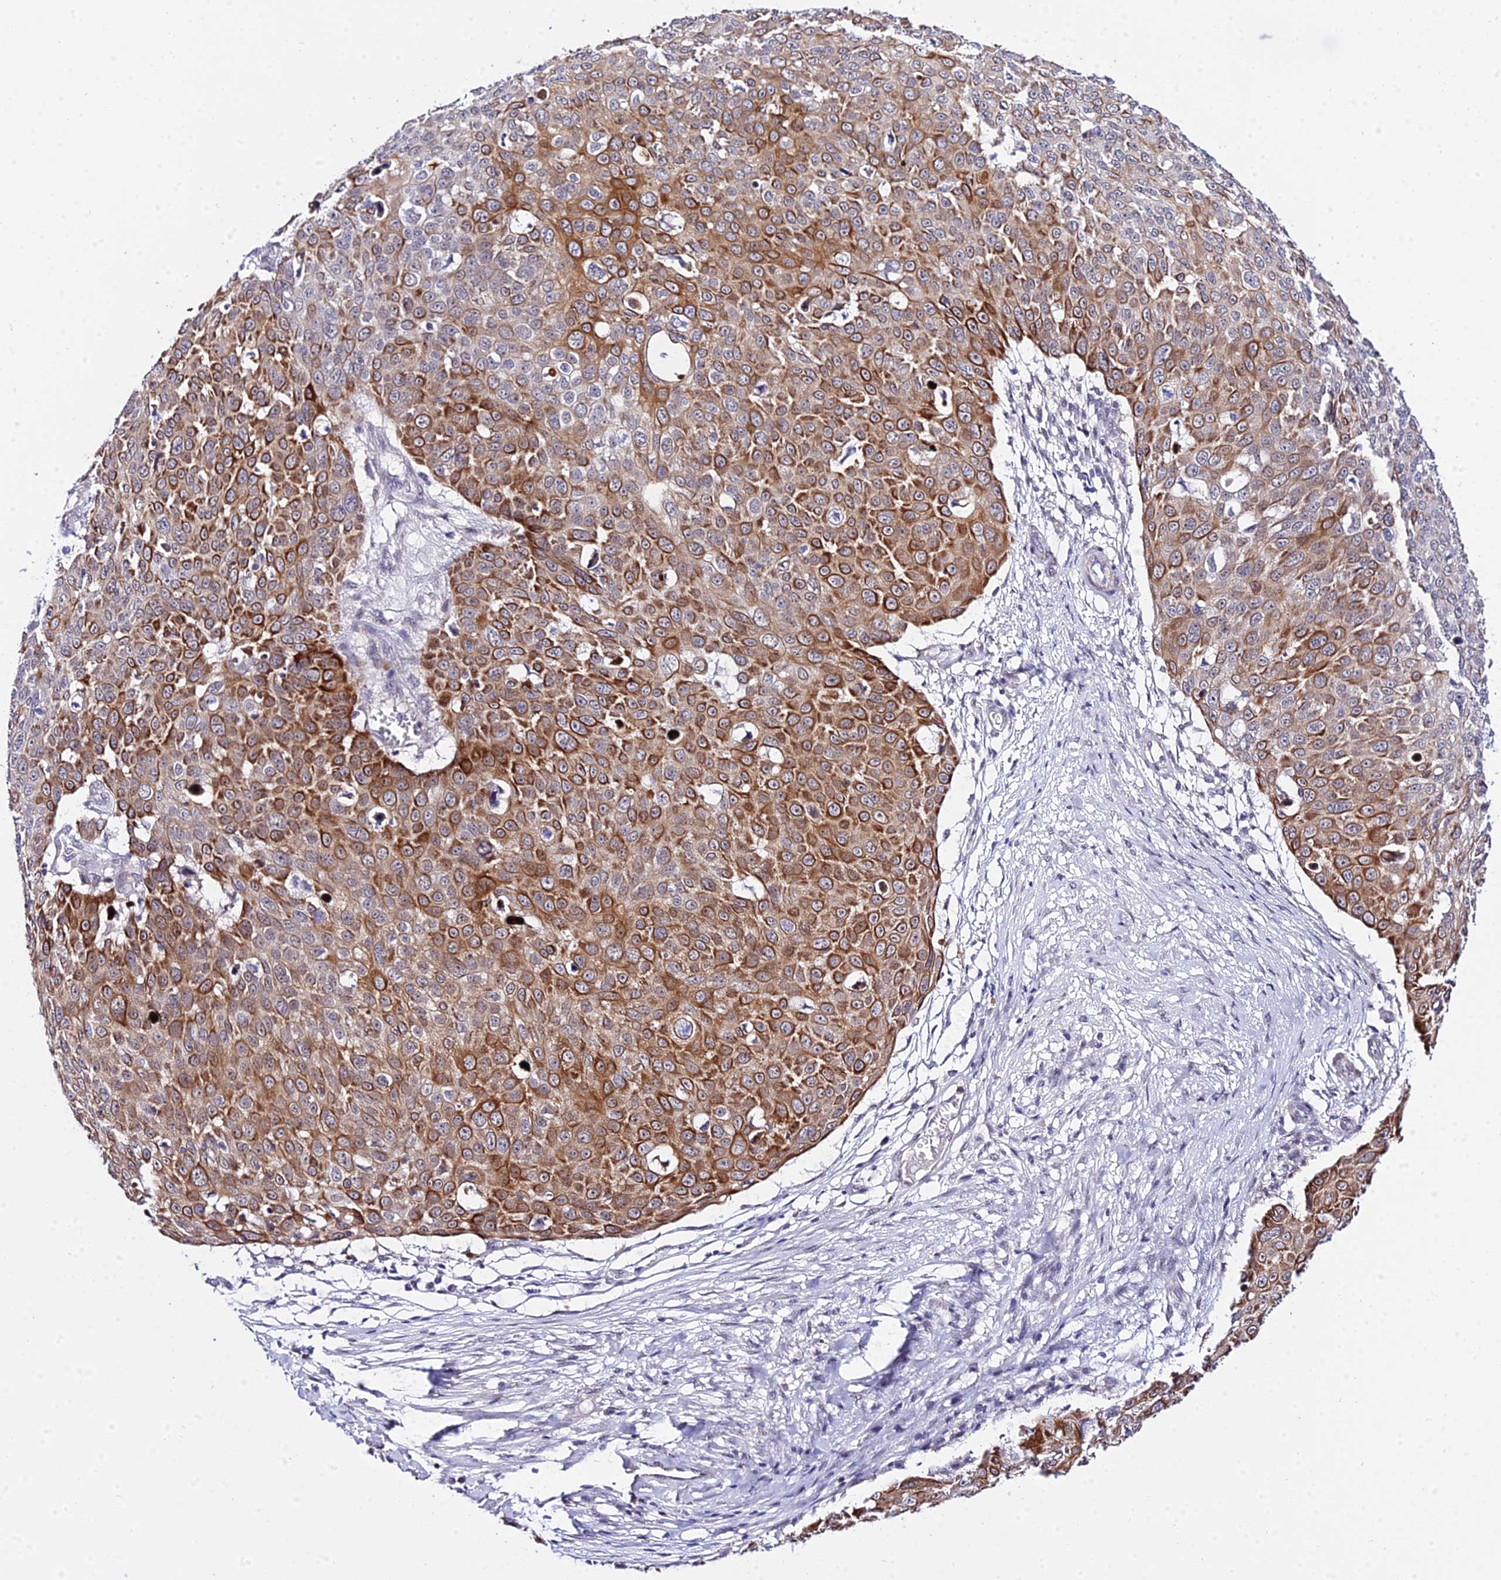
{"staining": {"intensity": "moderate", "quantity": "25%-75%", "location": "cytoplasmic/membranous"}, "tissue": "skin cancer", "cell_type": "Tumor cells", "image_type": "cancer", "snomed": [{"axis": "morphology", "description": "Squamous cell carcinoma, NOS"}, {"axis": "topography", "description": "Skin"}], "caption": "Immunohistochemistry (DAB) staining of human squamous cell carcinoma (skin) reveals moderate cytoplasmic/membranous protein expression in approximately 25%-75% of tumor cells.", "gene": "ZNF628", "patient": {"sex": "male", "age": 71}}